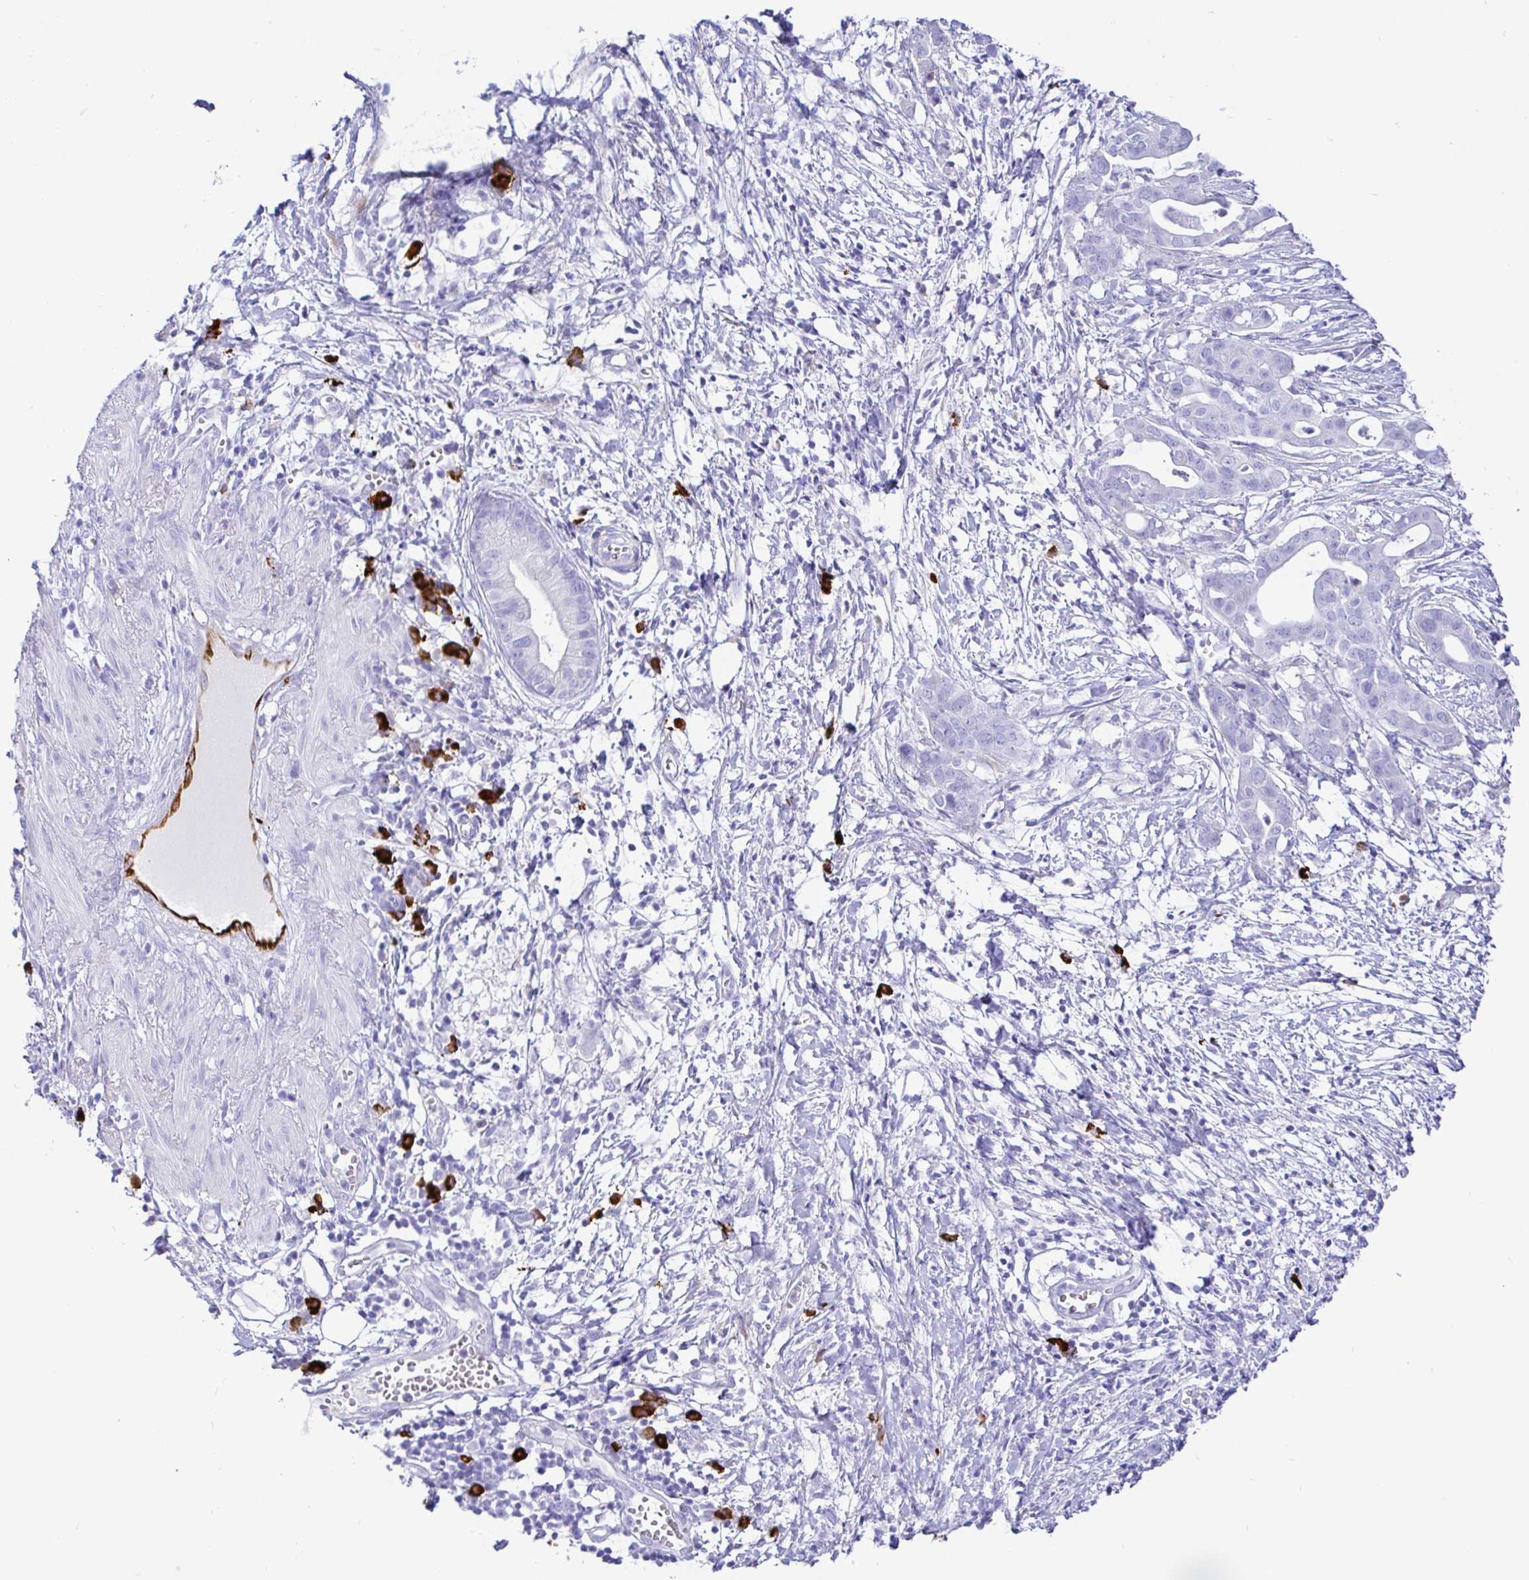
{"staining": {"intensity": "negative", "quantity": "none", "location": "none"}, "tissue": "pancreatic cancer", "cell_type": "Tumor cells", "image_type": "cancer", "snomed": [{"axis": "morphology", "description": "Adenocarcinoma, NOS"}, {"axis": "topography", "description": "Pancreas"}], "caption": "There is no significant positivity in tumor cells of pancreatic cancer.", "gene": "CCDC62", "patient": {"sex": "male", "age": 61}}